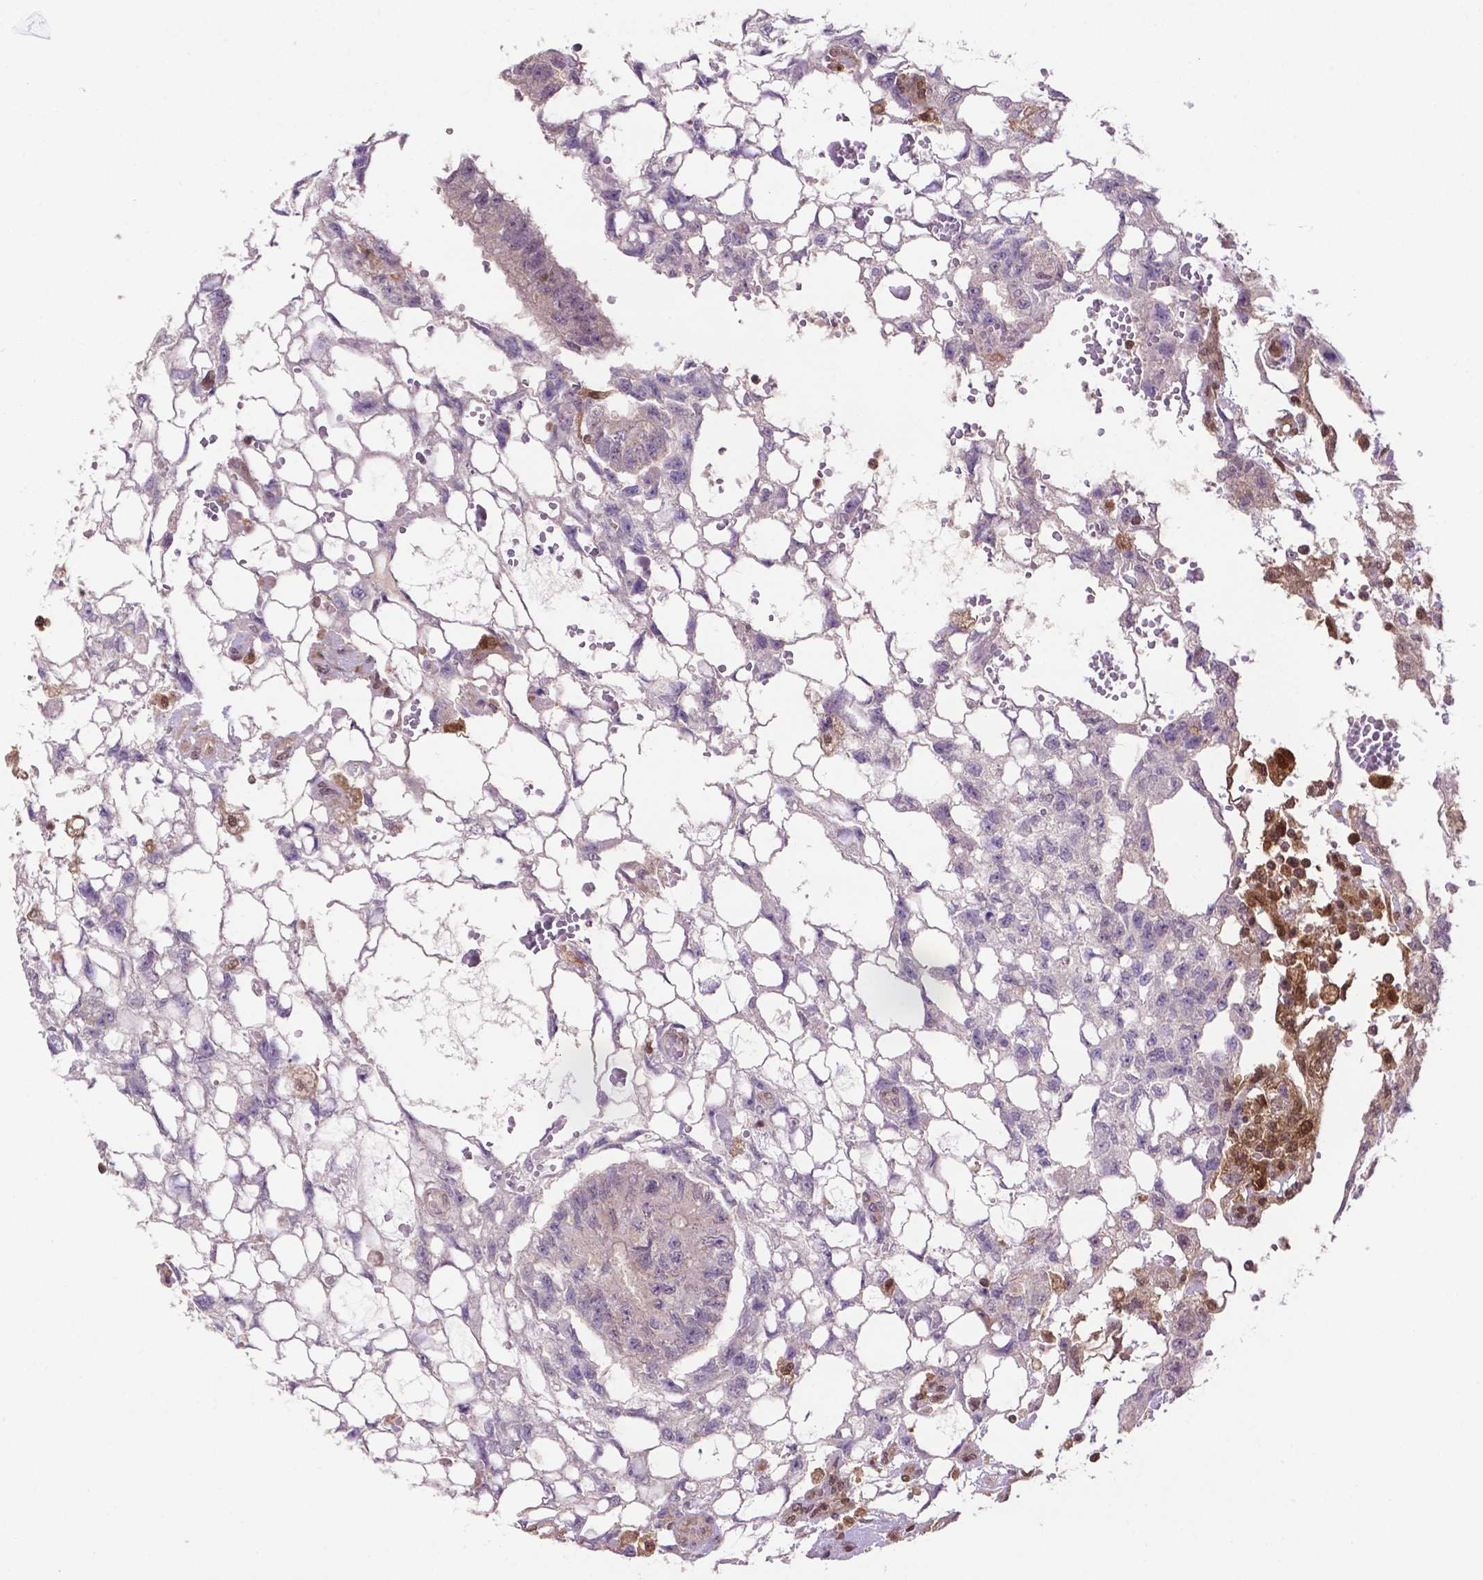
{"staining": {"intensity": "weak", "quantity": "<25%", "location": "cytoplasmic/membranous"}, "tissue": "testis cancer", "cell_type": "Tumor cells", "image_type": "cancer", "snomed": [{"axis": "morphology", "description": "Carcinoma, Embryonal, NOS"}, {"axis": "topography", "description": "Testis"}], "caption": "Micrograph shows no protein staining in tumor cells of testis embryonal carcinoma tissue.", "gene": "UBE2L6", "patient": {"sex": "male", "age": 32}}